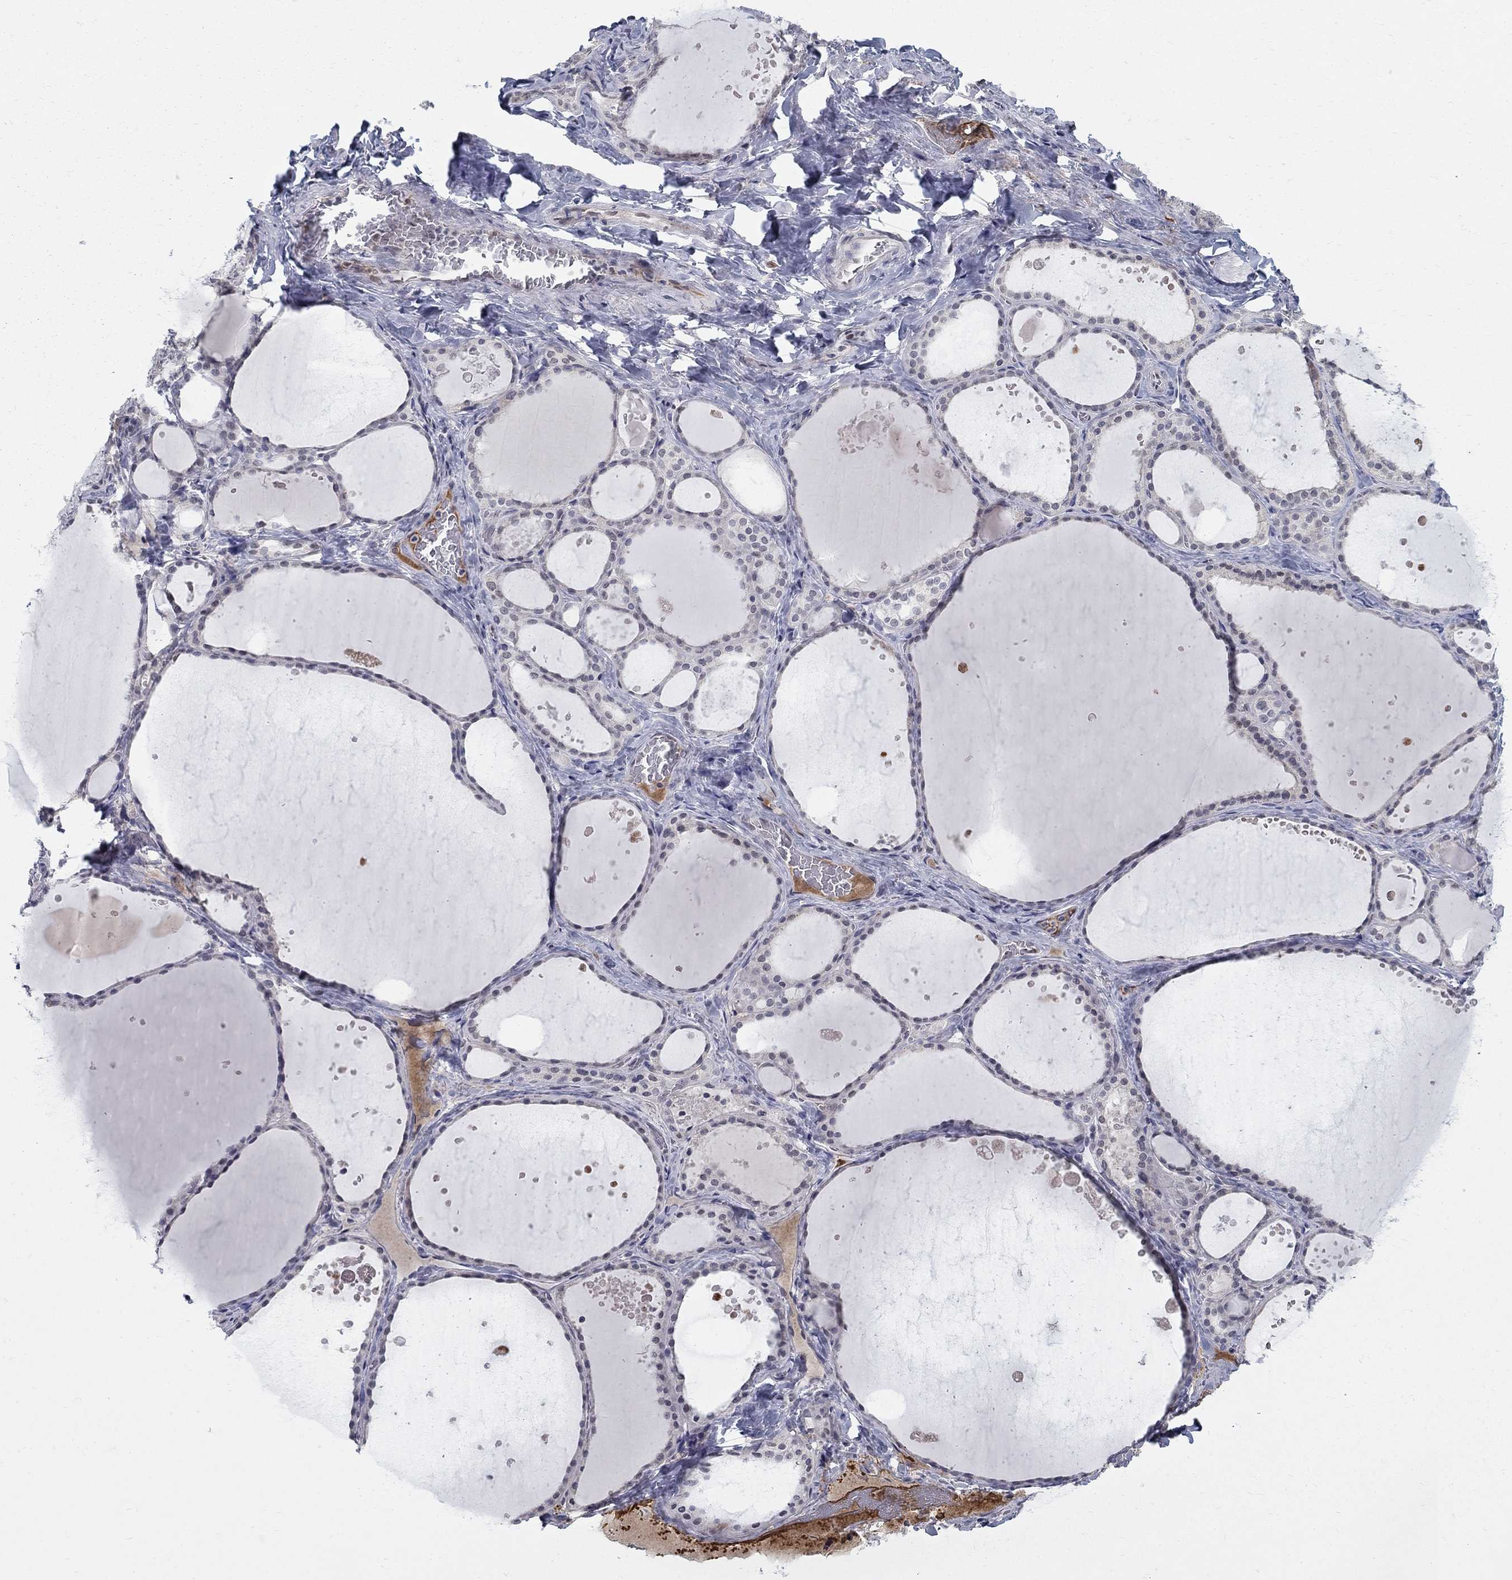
{"staining": {"intensity": "negative", "quantity": "none", "location": "none"}, "tissue": "thyroid gland", "cell_type": "Glandular cells", "image_type": "normal", "snomed": [{"axis": "morphology", "description": "Normal tissue, NOS"}, {"axis": "topography", "description": "Thyroid gland"}], "caption": "An immunohistochemistry (IHC) photomicrograph of unremarkable thyroid gland is shown. There is no staining in glandular cells of thyroid gland.", "gene": "GCFC2", "patient": {"sex": "male", "age": 63}}